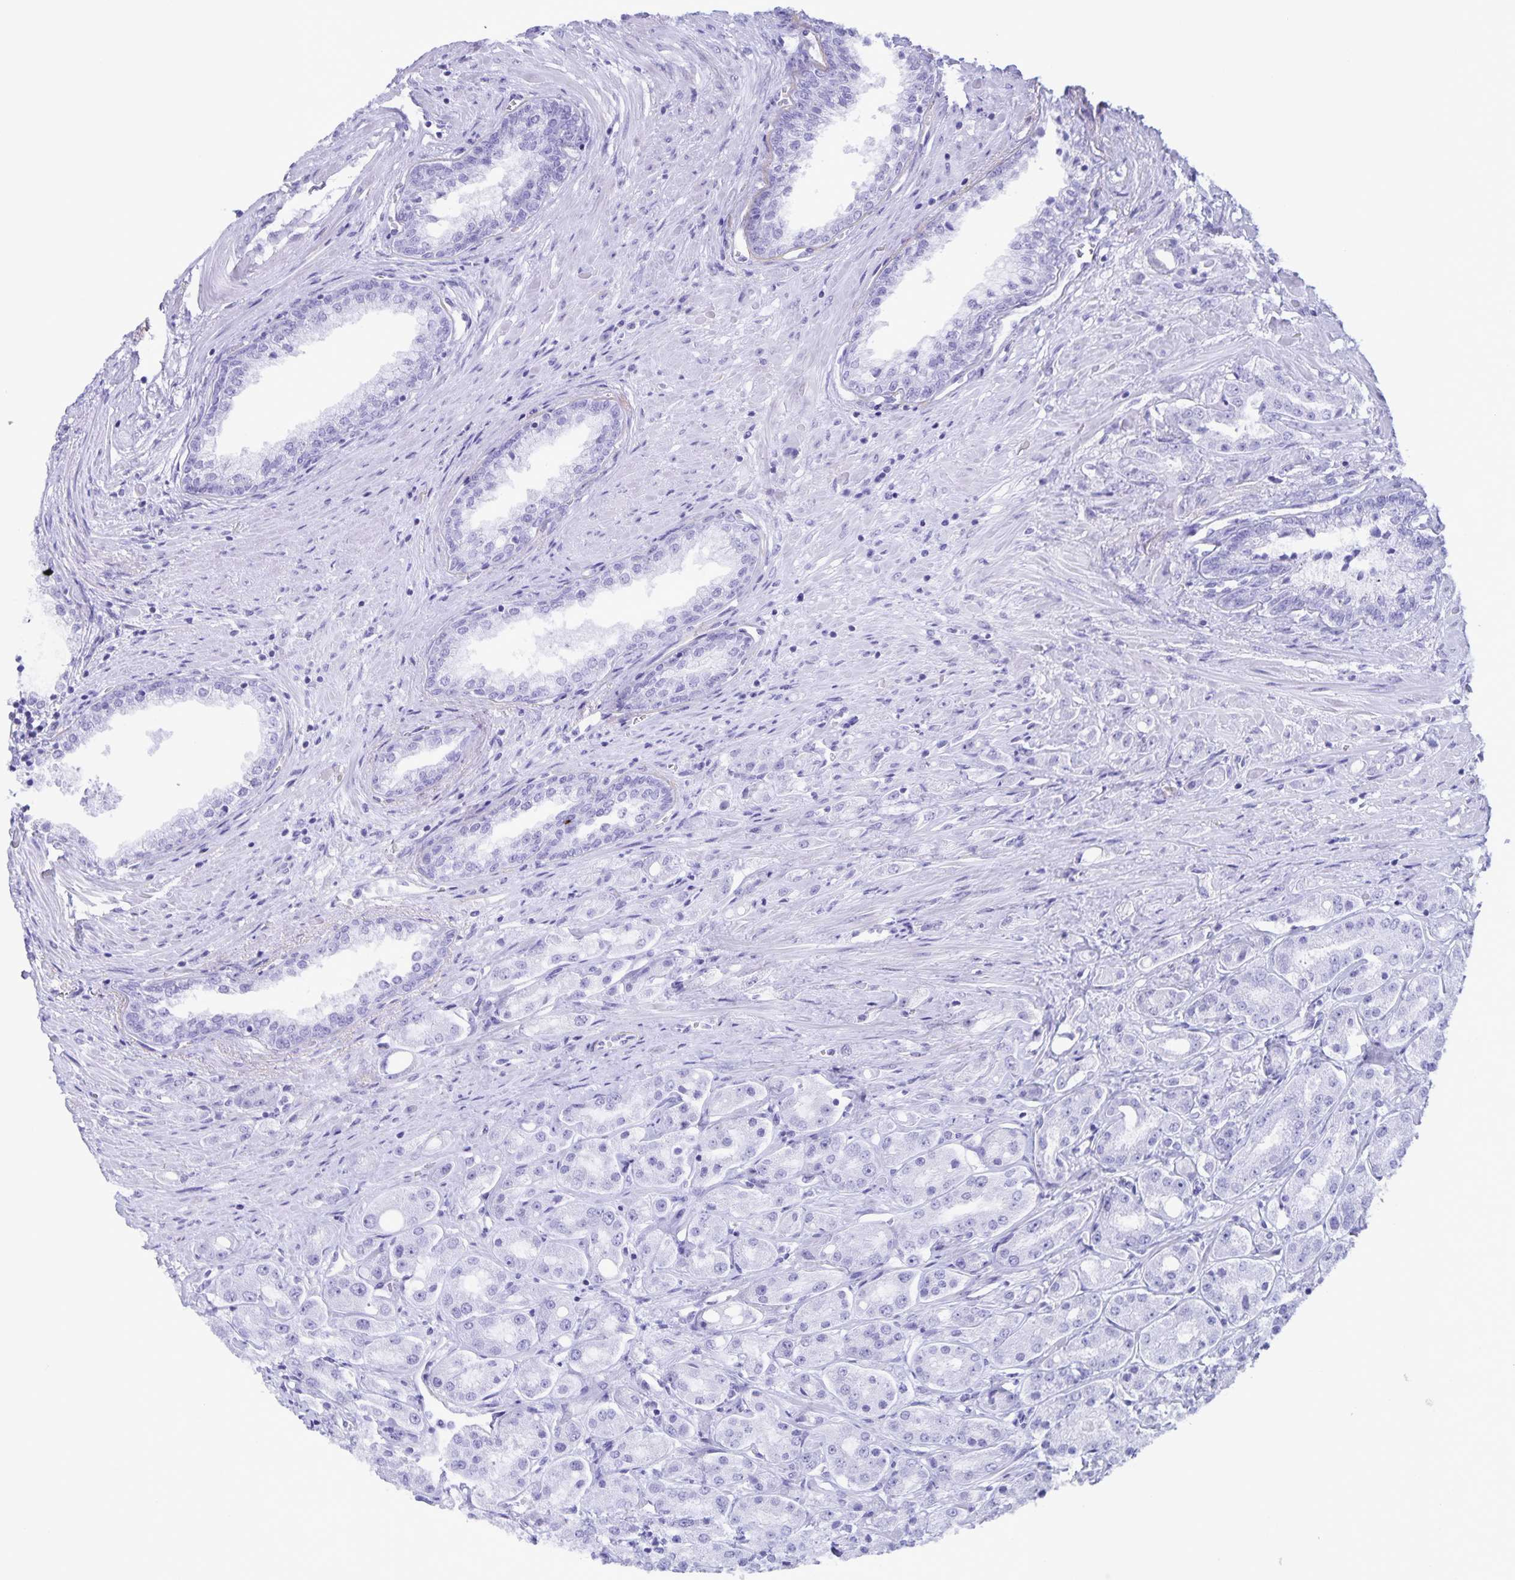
{"staining": {"intensity": "negative", "quantity": "none", "location": "none"}, "tissue": "prostate cancer", "cell_type": "Tumor cells", "image_type": "cancer", "snomed": [{"axis": "morphology", "description": "Adenocarcinoma, High grade"}, {"axis": "topography", "description": "Prostate"}], "caption": "Tumor cells show no significant protein positivity in prostate cancer (adenocarcinoma (high-grade)). (Stains: DAB (3,3'-diaminobenzidine) immunohistochemistry (IHC) with hematoxylin counter stain, Microscopy: brightfield microscopy at high magnification).", "gene": "AQP4", "patient": {"sex": "male", "age": 67}}